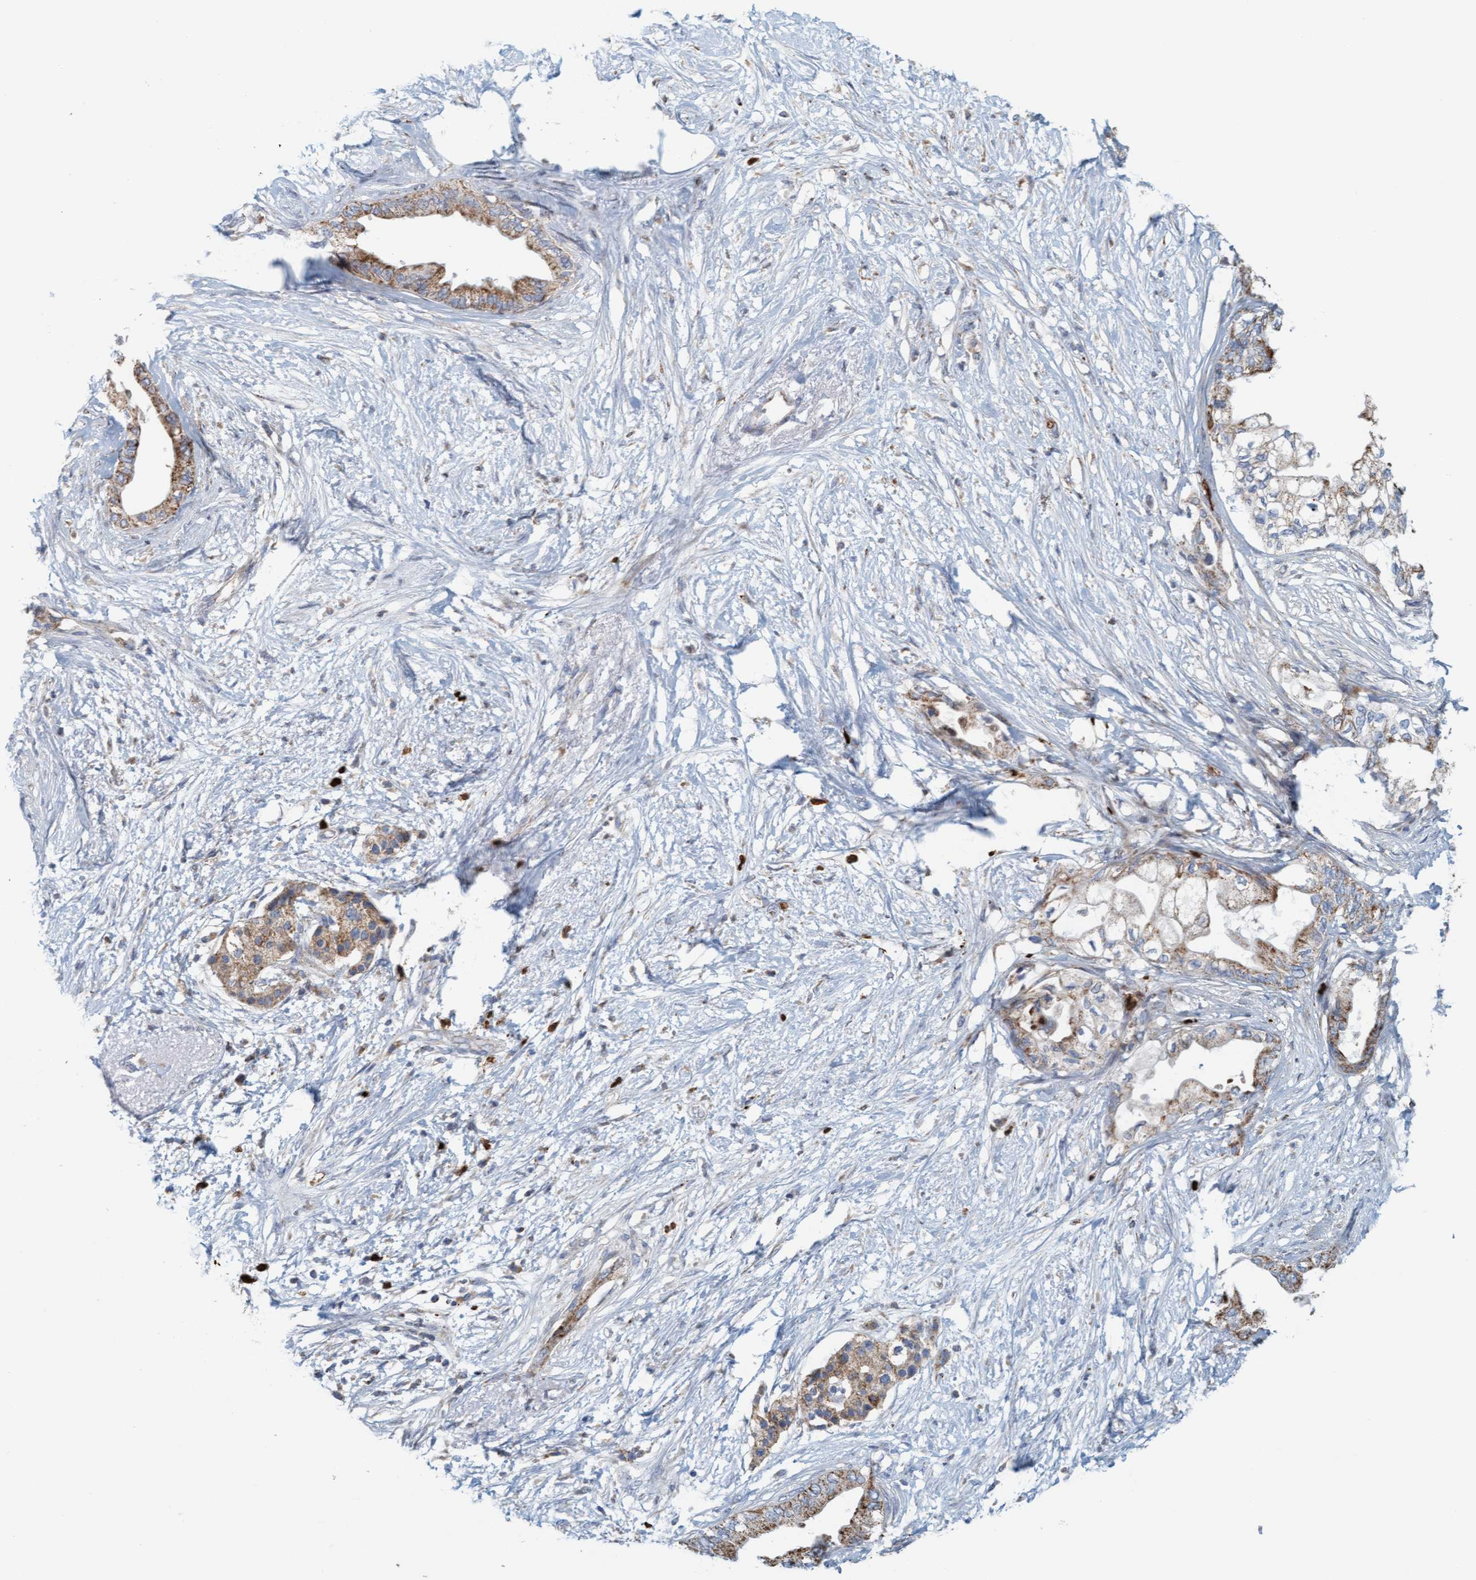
{"staining": {"intensity": "moderate", "quantity": ">75%", "location": "cytoplasmic/membranous"}, "tissue": "pancreatic cancer", "cell_type": "Tumor cells", "image_type": "cancer", "snomed": [{"axis": "morphology", "description": "Normal tissue, NOS"}, {"axis": "morphology", "description": "Adenocarcinoma, NOS"}, {"axis": "topography", "description": "Pancreas"}, {"axis": "topography", "description": "Duodenum"}], "caption": "The image exhibits staining of pancreatic cancer (adenocarcinoma), revealing moderate cytoplasmic/membranous protein expression (brown color) within tumor cells.", "gene": "B9D1", "patient": {"sex": "female", "age": 60}}